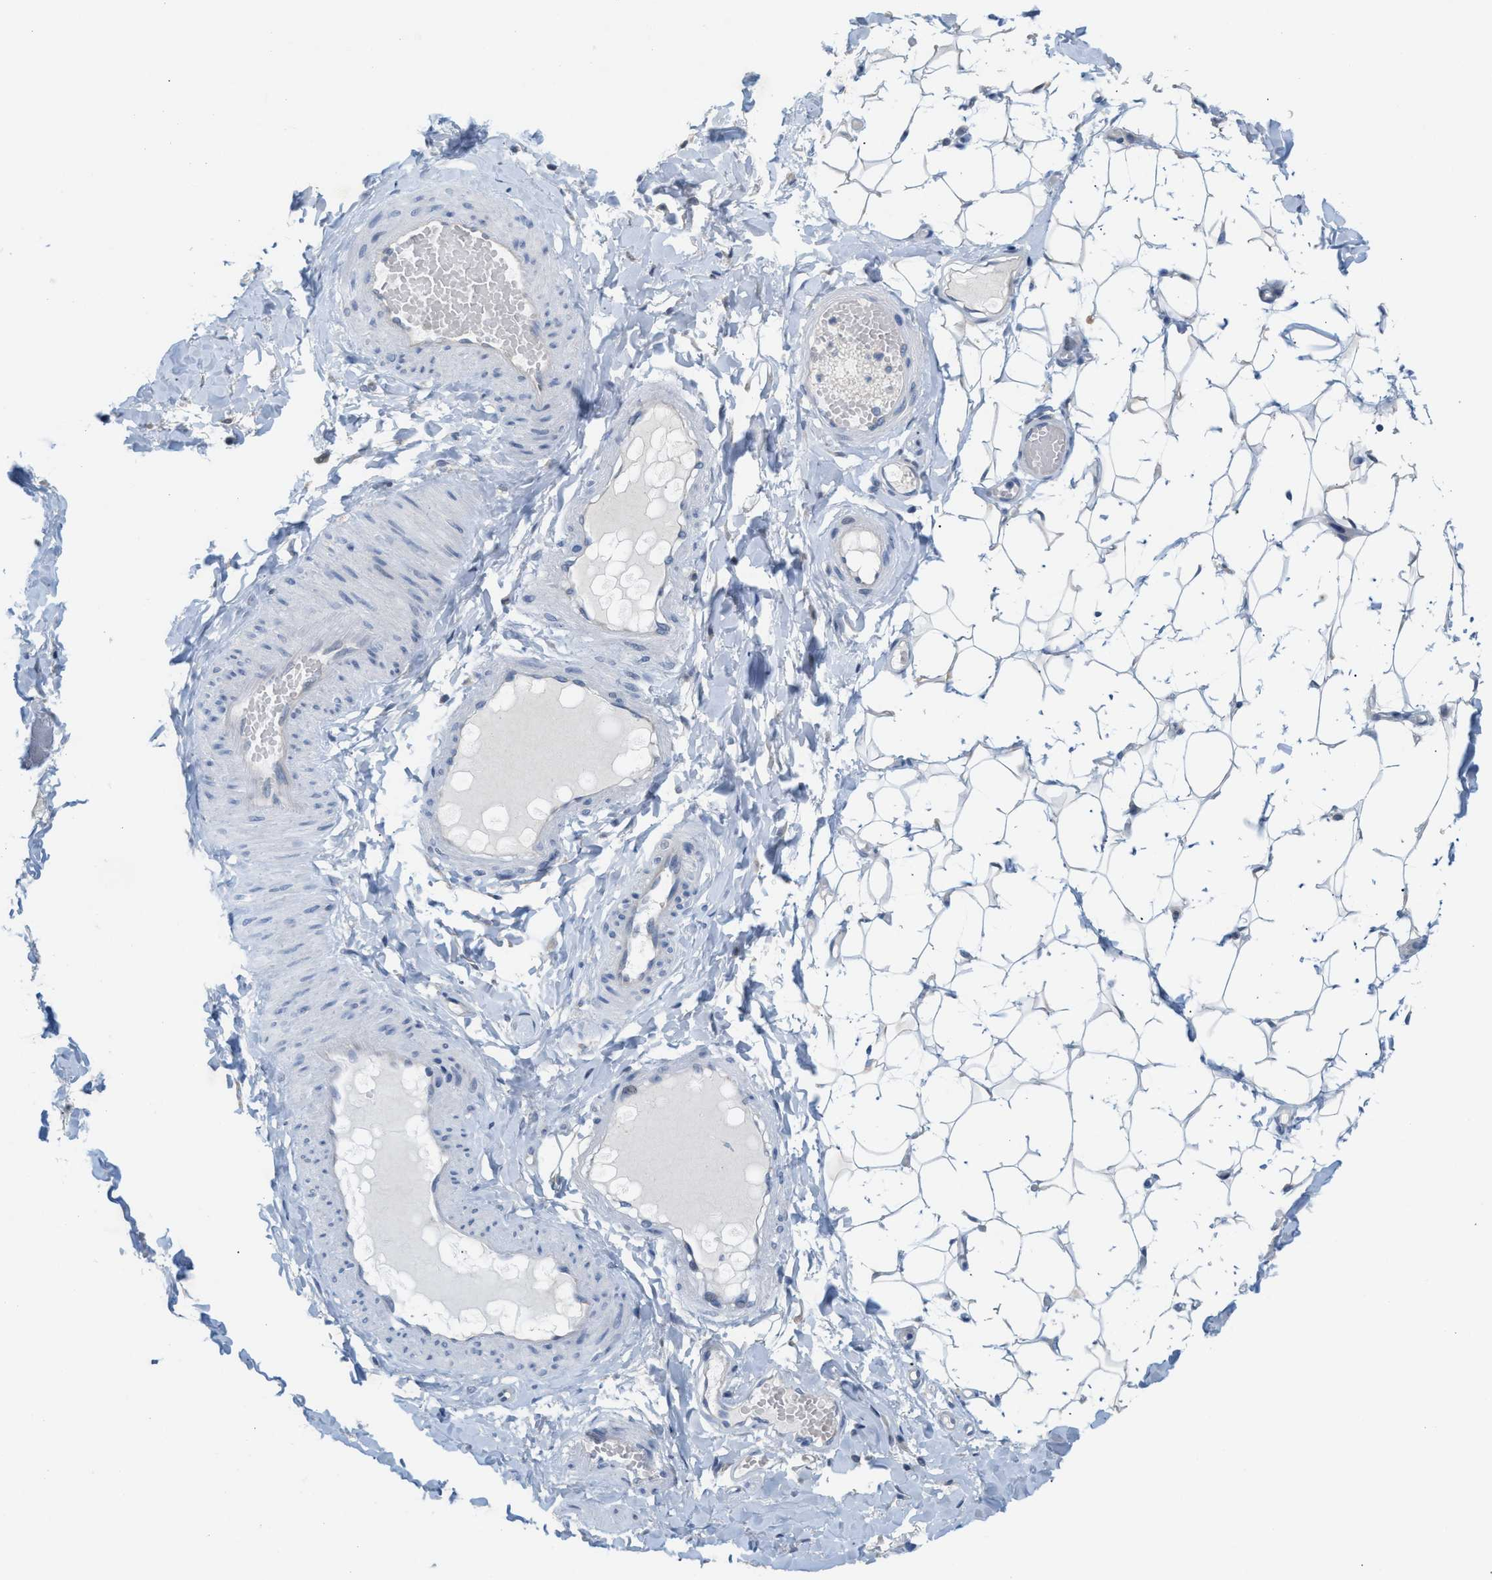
{"staining": {"intensity": "negative", "quantity": "none", "location": "none"}, "tissue": "adipose tissue", "cell_type": "Adipocytes", "image_type": "normal", "snomed": [{"axis": "morphology", "description": "Normal tissue, NOS"}, {"axis": "topography", "description": "Adipose tissue"}, {"axis": "topography", "description": "Vascular tissue"}, {"axis": "topography", "description": "Peripheral nerve tissue"}], "caption": "This is a image of IHC staining of benign adipose tissue, which shows no positivity in adipocytes.", "gene": "WIPI2", "patient": {"sex": "male", "age": 25}}